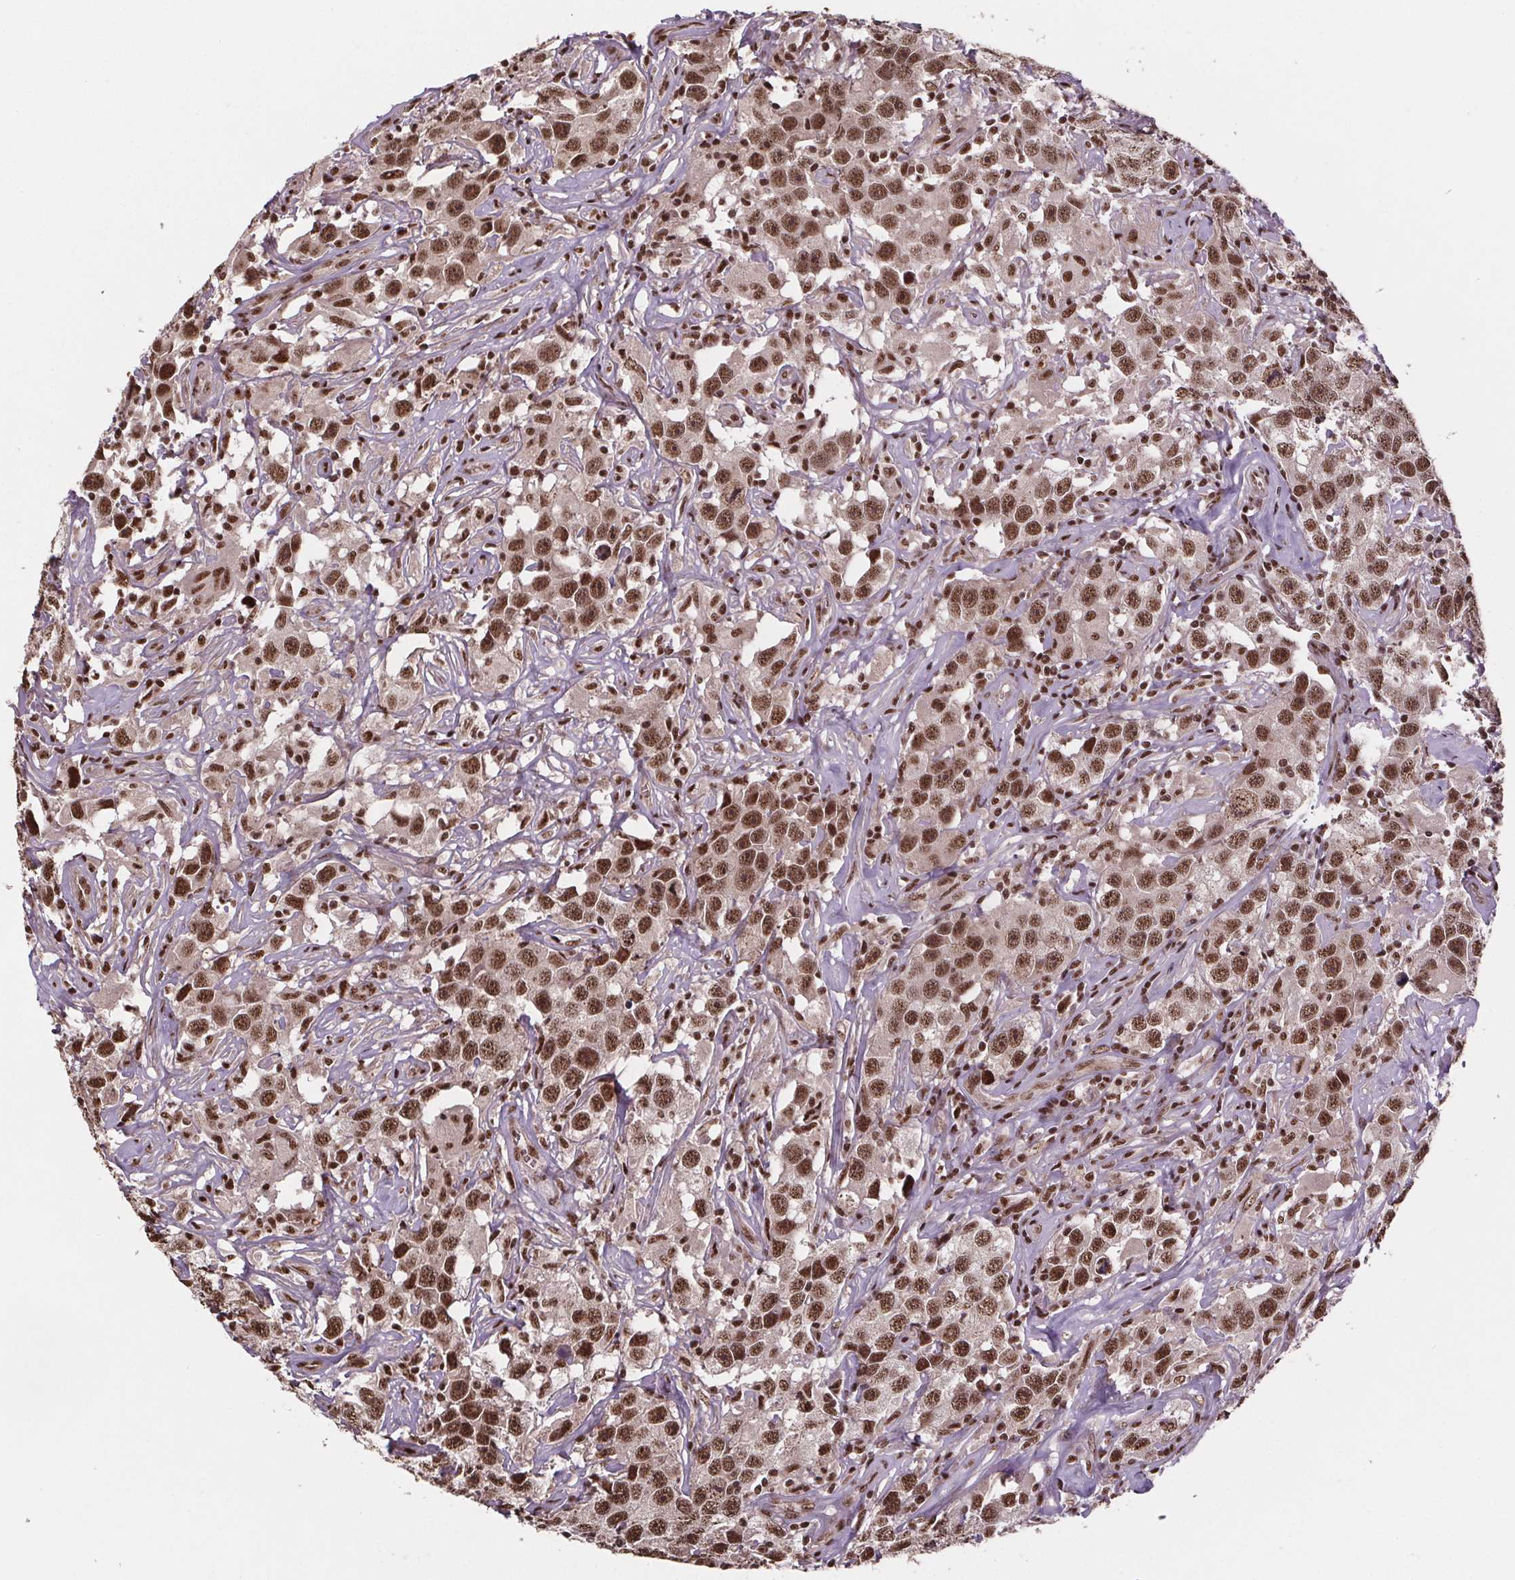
{"staining": {"intensity": "strong", "quantity": ">75%", "location": "nuclear"}, "tissue": "testis cancer", "cell_type": "Tumor cells", "image_type": "cancer", "snomed": [{"axis": "morphology", "description": "Seminoma, NOS"}, {"axis": "topography", "description": "Testis"}], "caption": "Testis cancer (seminoma) stained for a protein displays strong nuclear positivity in tumor cells. (IHC, brightfield microscopy, high magnification).", "gene": "JARID2", "patient": {"sex": "male", "age": 49}}